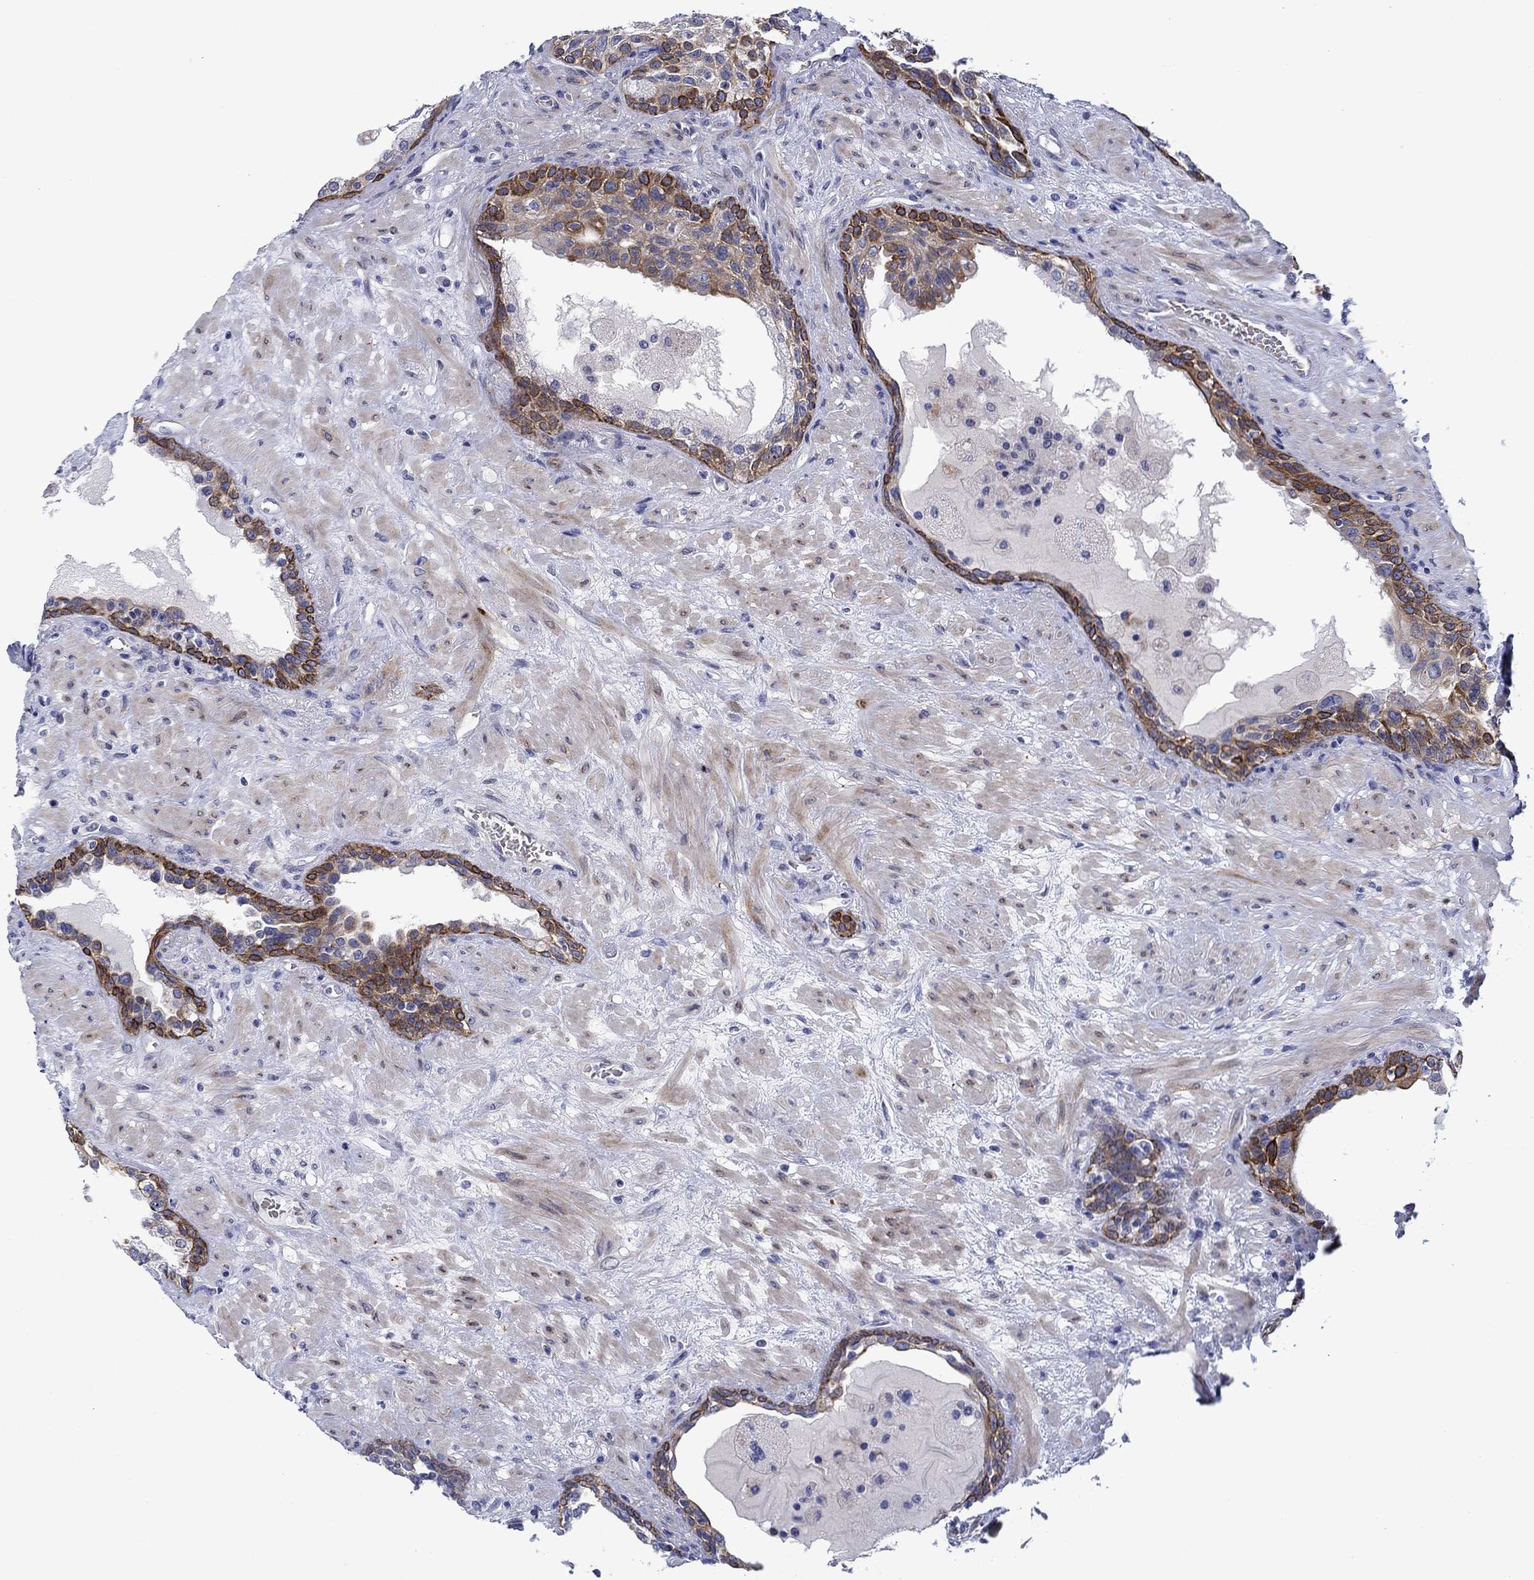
{"staining": {"intensity": "strong", "quantity": ">75%", "location": "cytoplasmic/membranous"}, "tissue": "prostate", "cell_type": "Glandular cells", "image_type": "normal", "snomed": [{"axis": "morphology", "description": "Normal tissue, NOS"}, {"axis": "topography", "description": "Prostate"}], "caption": "A brown stain shows strong cytoplasmic/membranous staining of a protein in glandular cells of normal human prostate. The staining was performed using DAB, with brown indicating positive protein expression. Nuclei are stained blue with hematoxylin.", "gene": "SVEP1", "patient": {"sex": "male", "age": 63}}